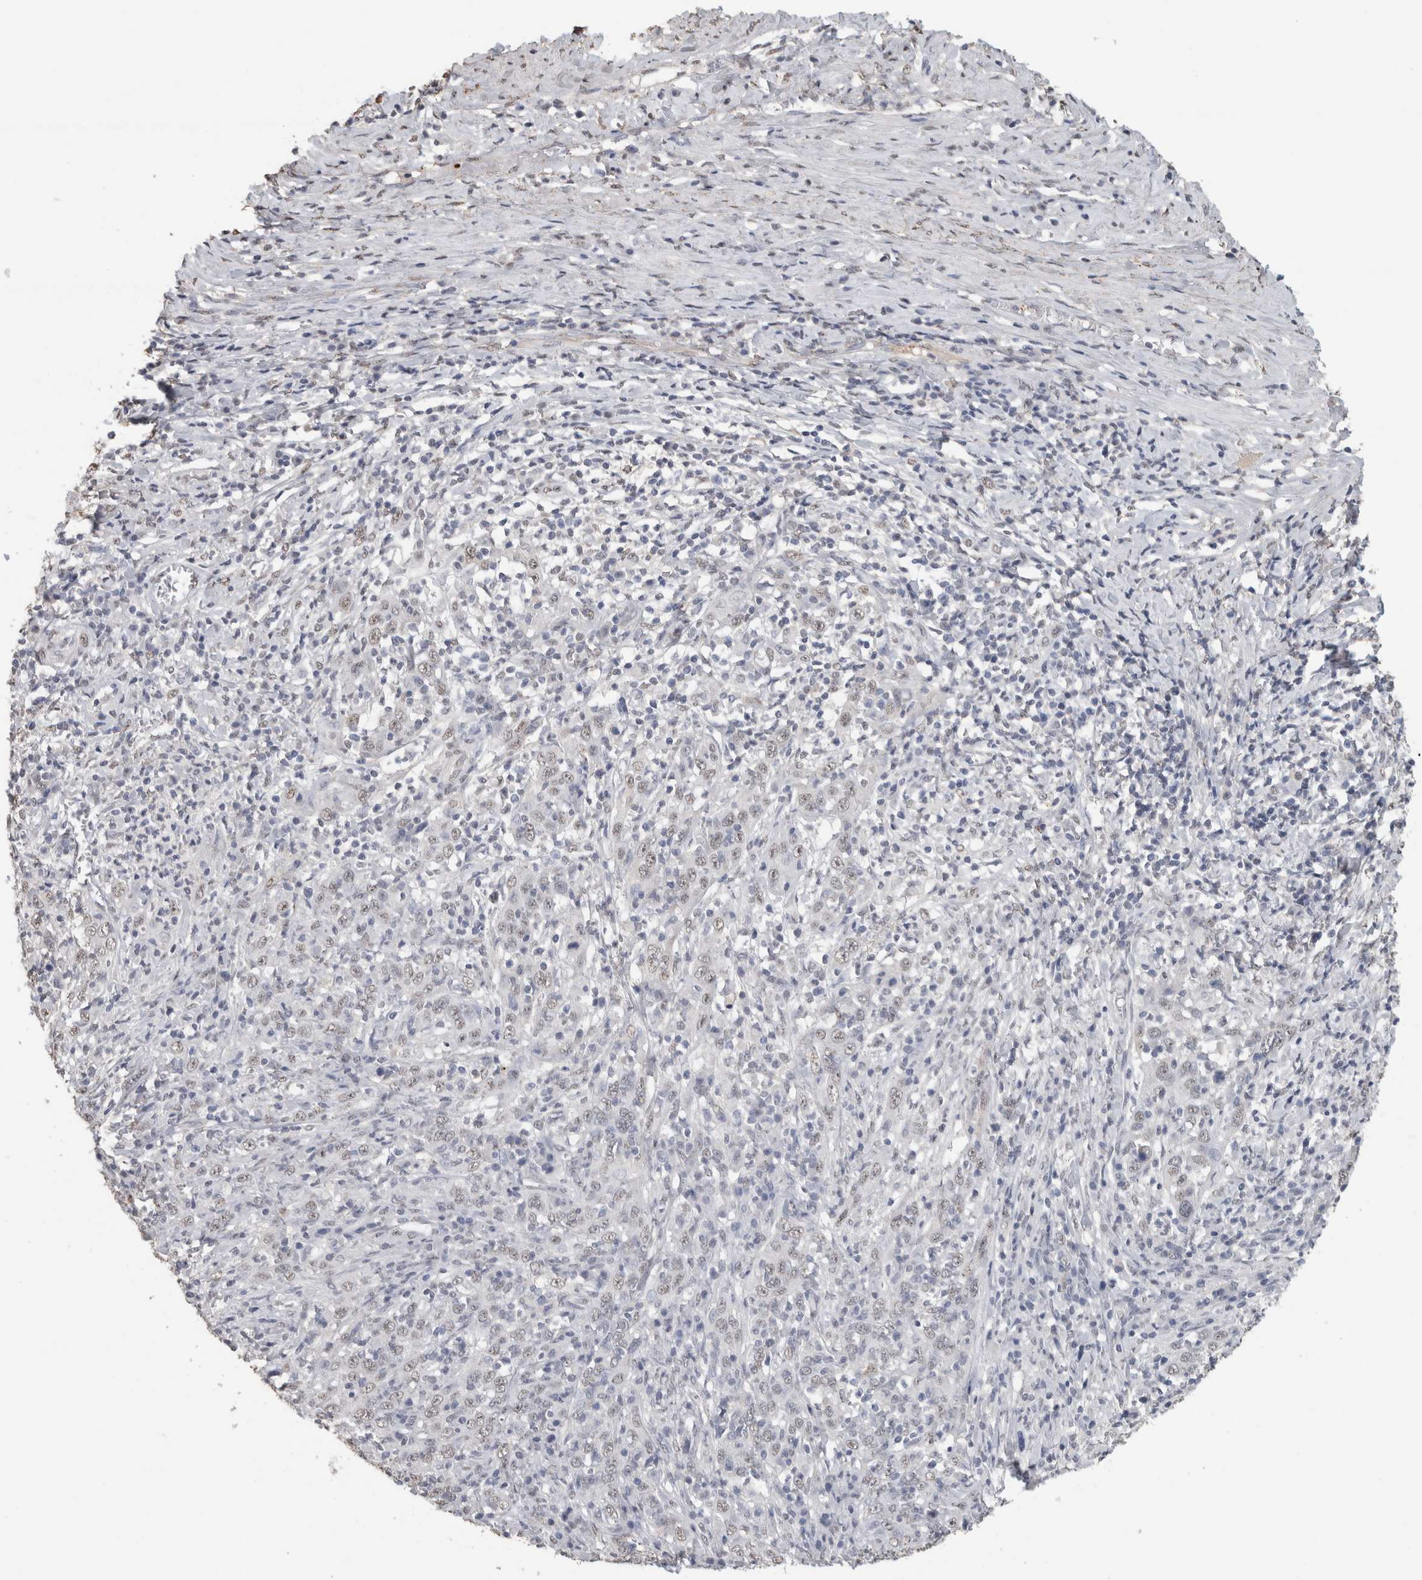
{"staining": {"intensity": "negative", "quantity": "none", "location": "none"}, "tissue": "cervical cancer", "cell_type": "Tumor cells", "image_type": "cancer", "snomed": [{"axis": "morphology", "description": "Squamous cell carcinoma, NOS"}, {"axis": "topography", "description": "Cervix"}], "caption": "Cervical cancer was stained to show a protein in brown. There is no significant expression in tumor cells.", "gene": "LTBP1", "patient": {"sex": "female", "age": 46}}